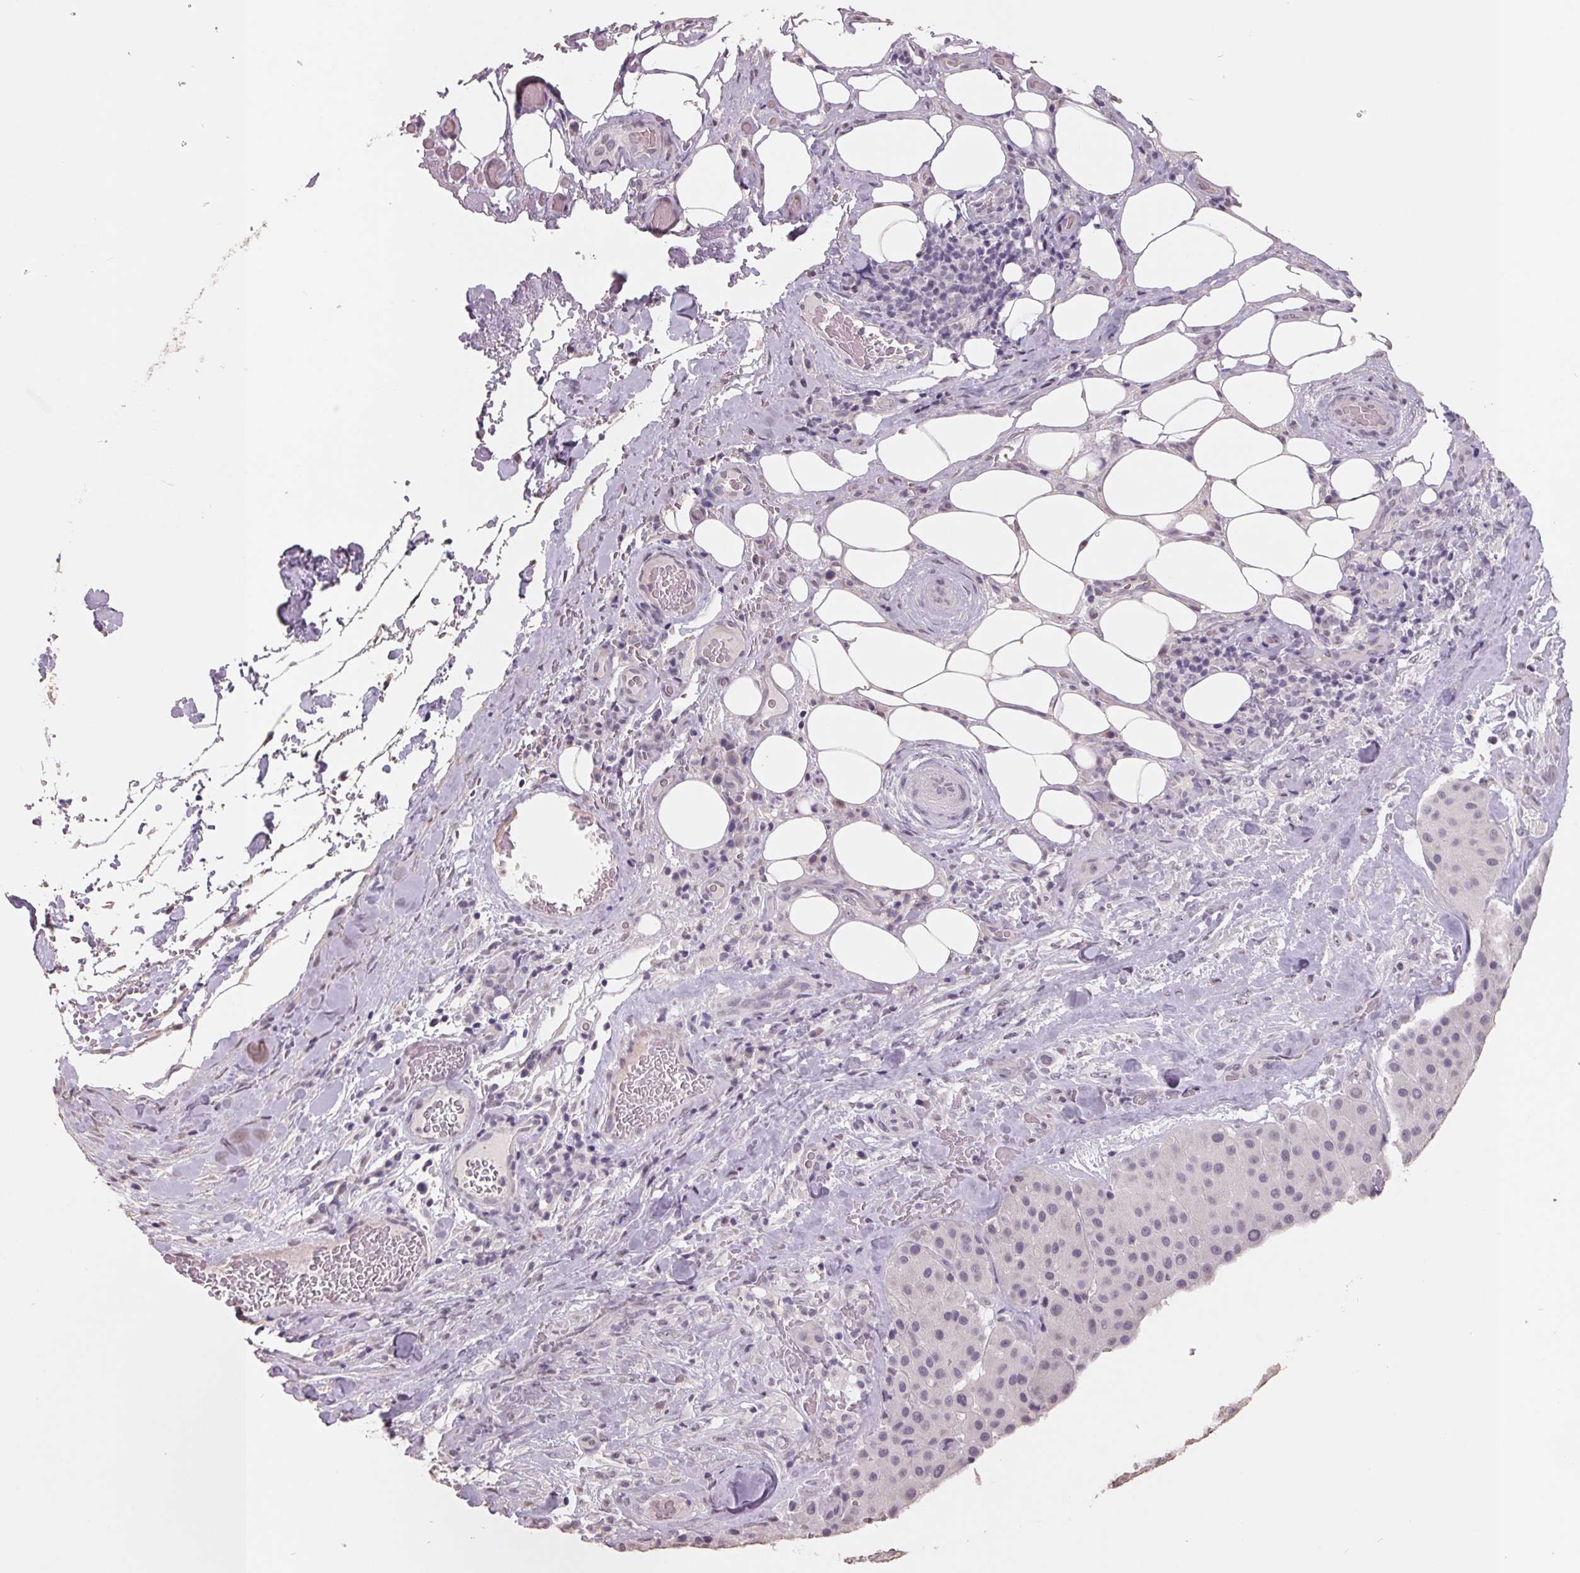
{"staining": {"intensity": "negative", "quantity": "none", "location": "none"}, "tissue": "melanoma", "cell_type": "Tumor cells", "image_type": "cancer", "snomed": [{"axis": "morphology", "description": "Malignant melanoma, Metastatic site"}, {"axis": "topography", "description": "Smooth muscle"}], "caption": "A high-resolution photomicrograph shows immunohistochemistry staining of malignant melanoma (metastatic site), which shows no significant expression in tumor cells.", "gene": "FTCD", "patient": {"sex": "male", "age": 41}}